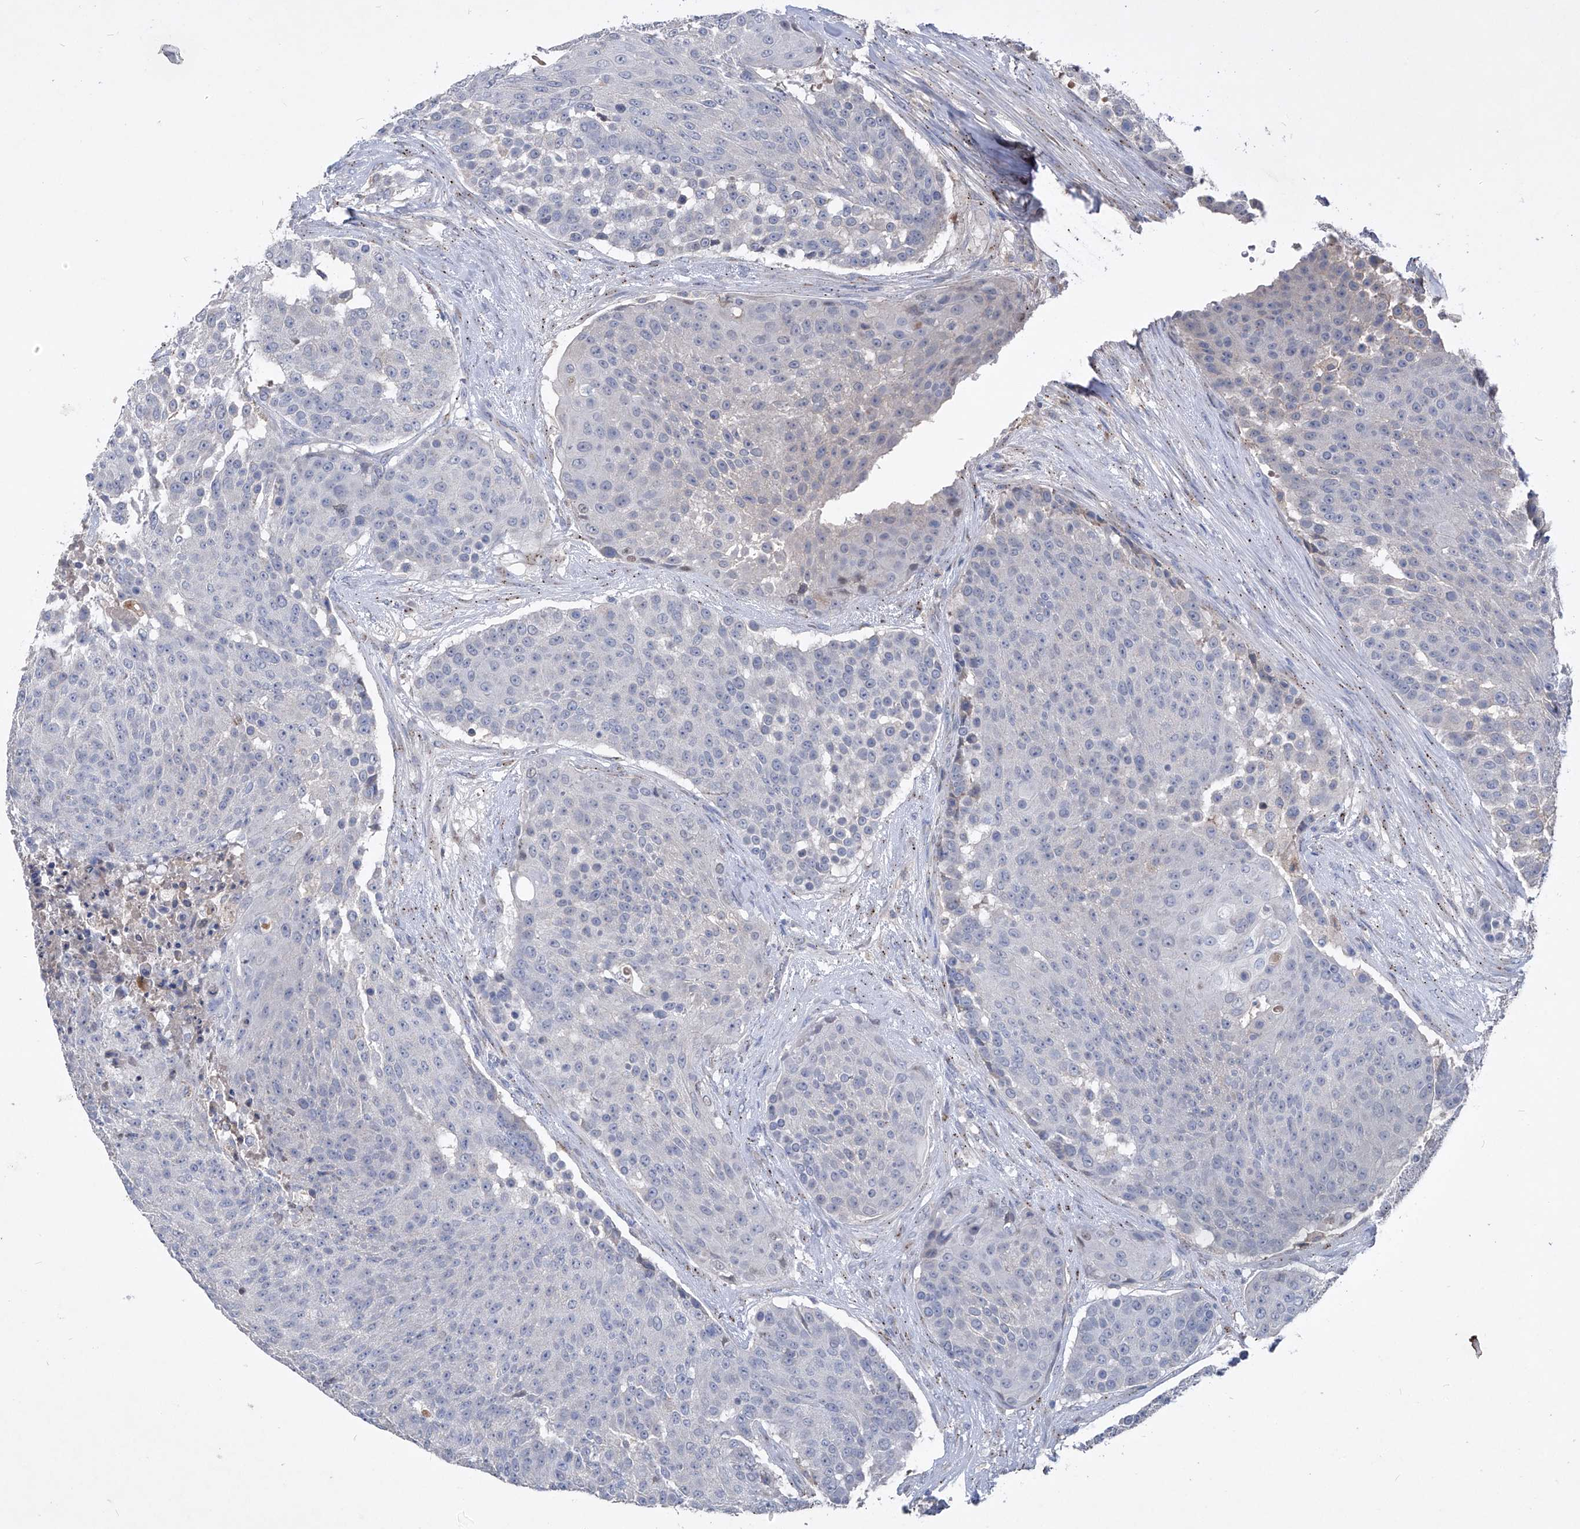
{"staining": {"intensity": "negative", "quantity": "none", "location": "none"}, "tissue": "urothelial cancer", "cell_type": "Tumor cells", "image_type": "cancer", "snomed": [{"axis": "morphology", "description": "Urothelial carcinoma, High grade"}, {"axis": "topography", "description": "Urinary bladder"}], "caption": "Immunohistochemistry of urothelial cancer reveals no staining in tumor cells.", "gene": "PCSK5", "patient": {"sex": "female", "age": 63}}